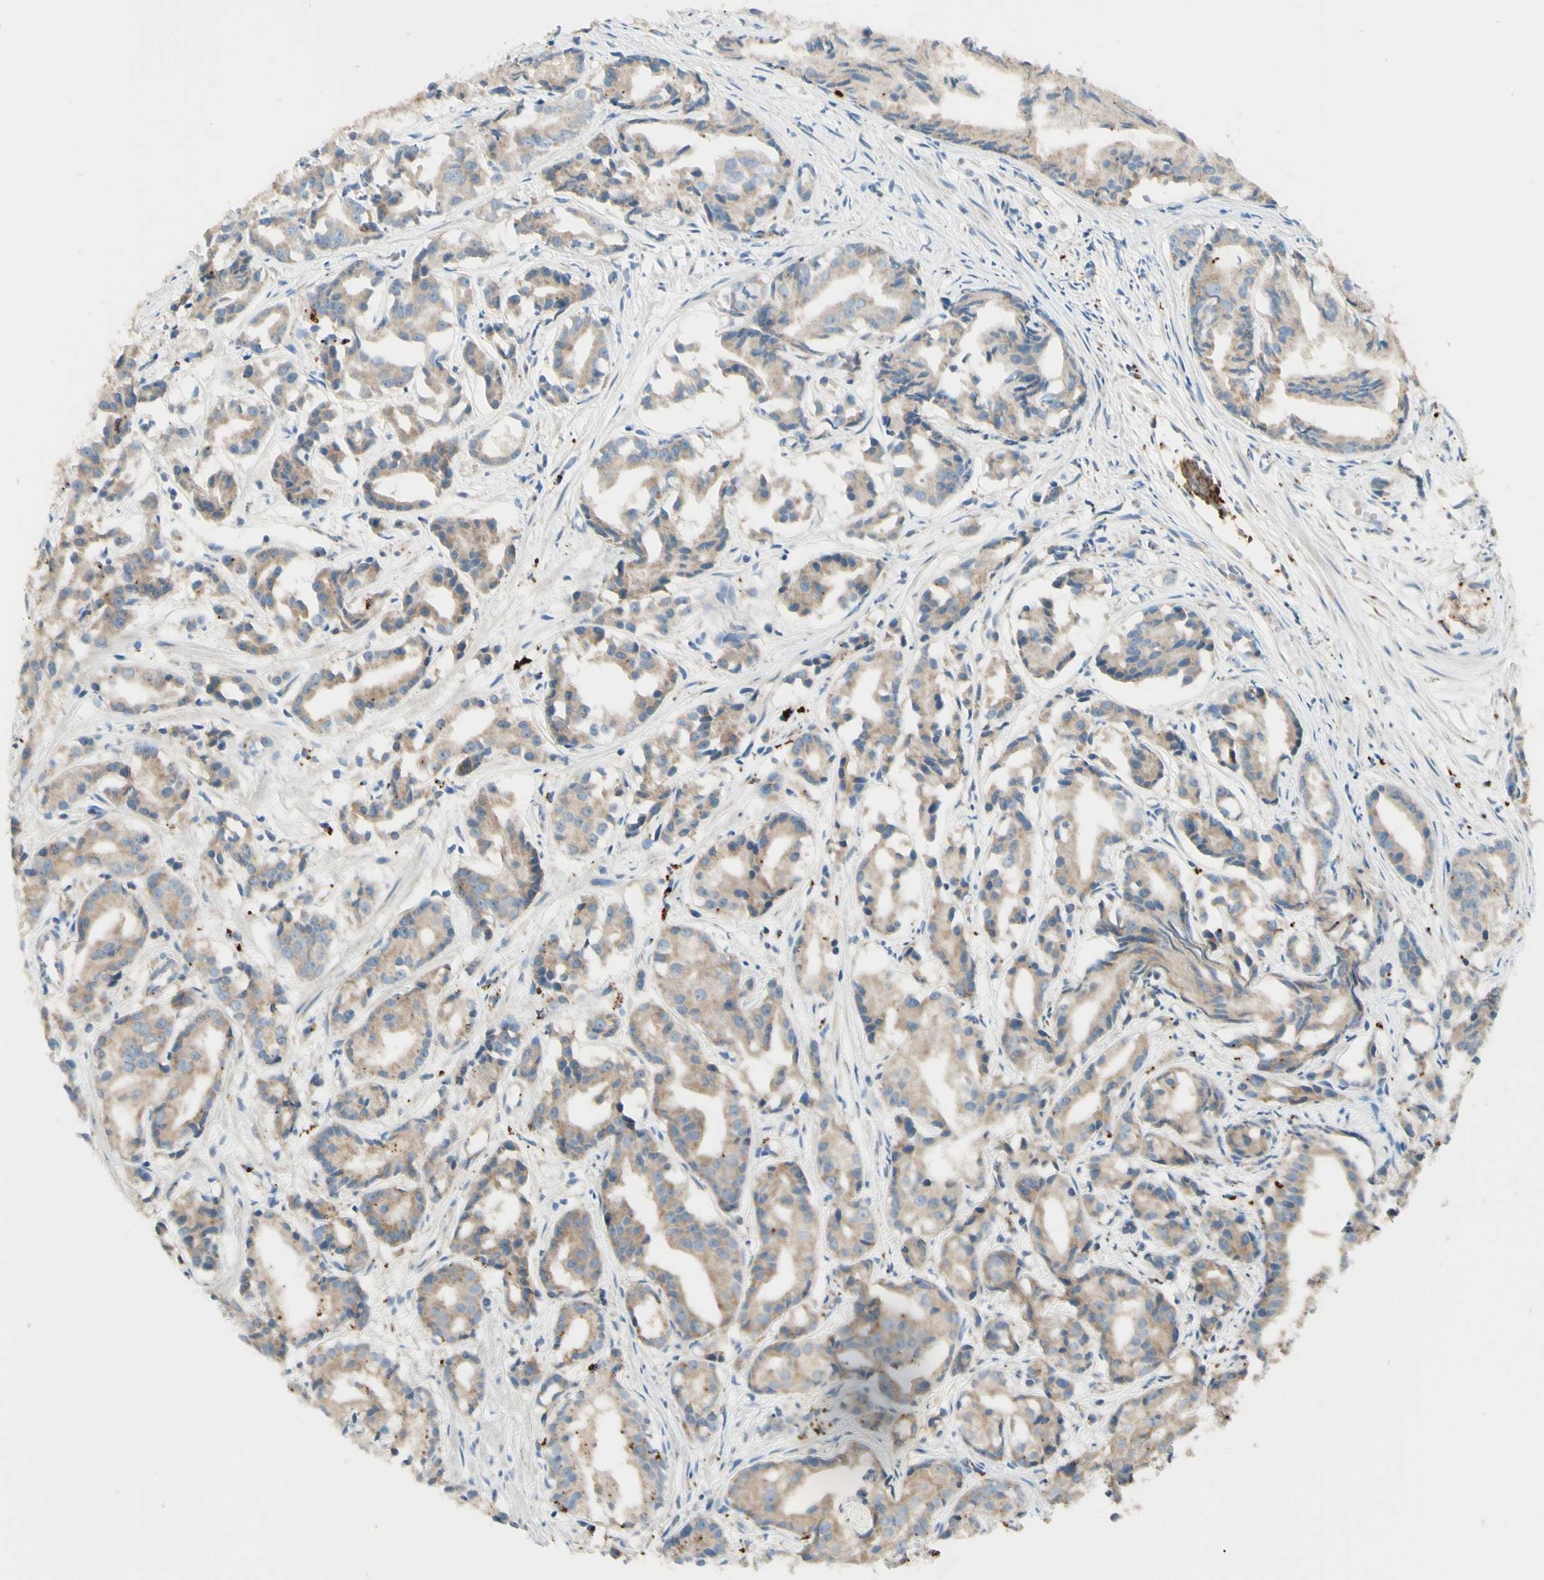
{"staining": {"intensity": "weak", "quantity": ">75%", "location": "cytoplasmic/membranous"}, "tissue": "prostate cancer", "cell_type": "Tumor cells", "image_type": "cancer", "snomed": [{"axis": "morphology", "description": "Adenocarcinoma, Low grade"}, {"axis": "topography", "description": "Prostate"}], "caption": "Immunohistochemical staining of human prostate cancer (low-grade adenocarcinoma) demonstrates low levels of weak cytoplasmic/membranous protein positivity in about >75% of tumor cells.", "gene": "ARMC10", "patient": {"sex": "male", "age": 72}}